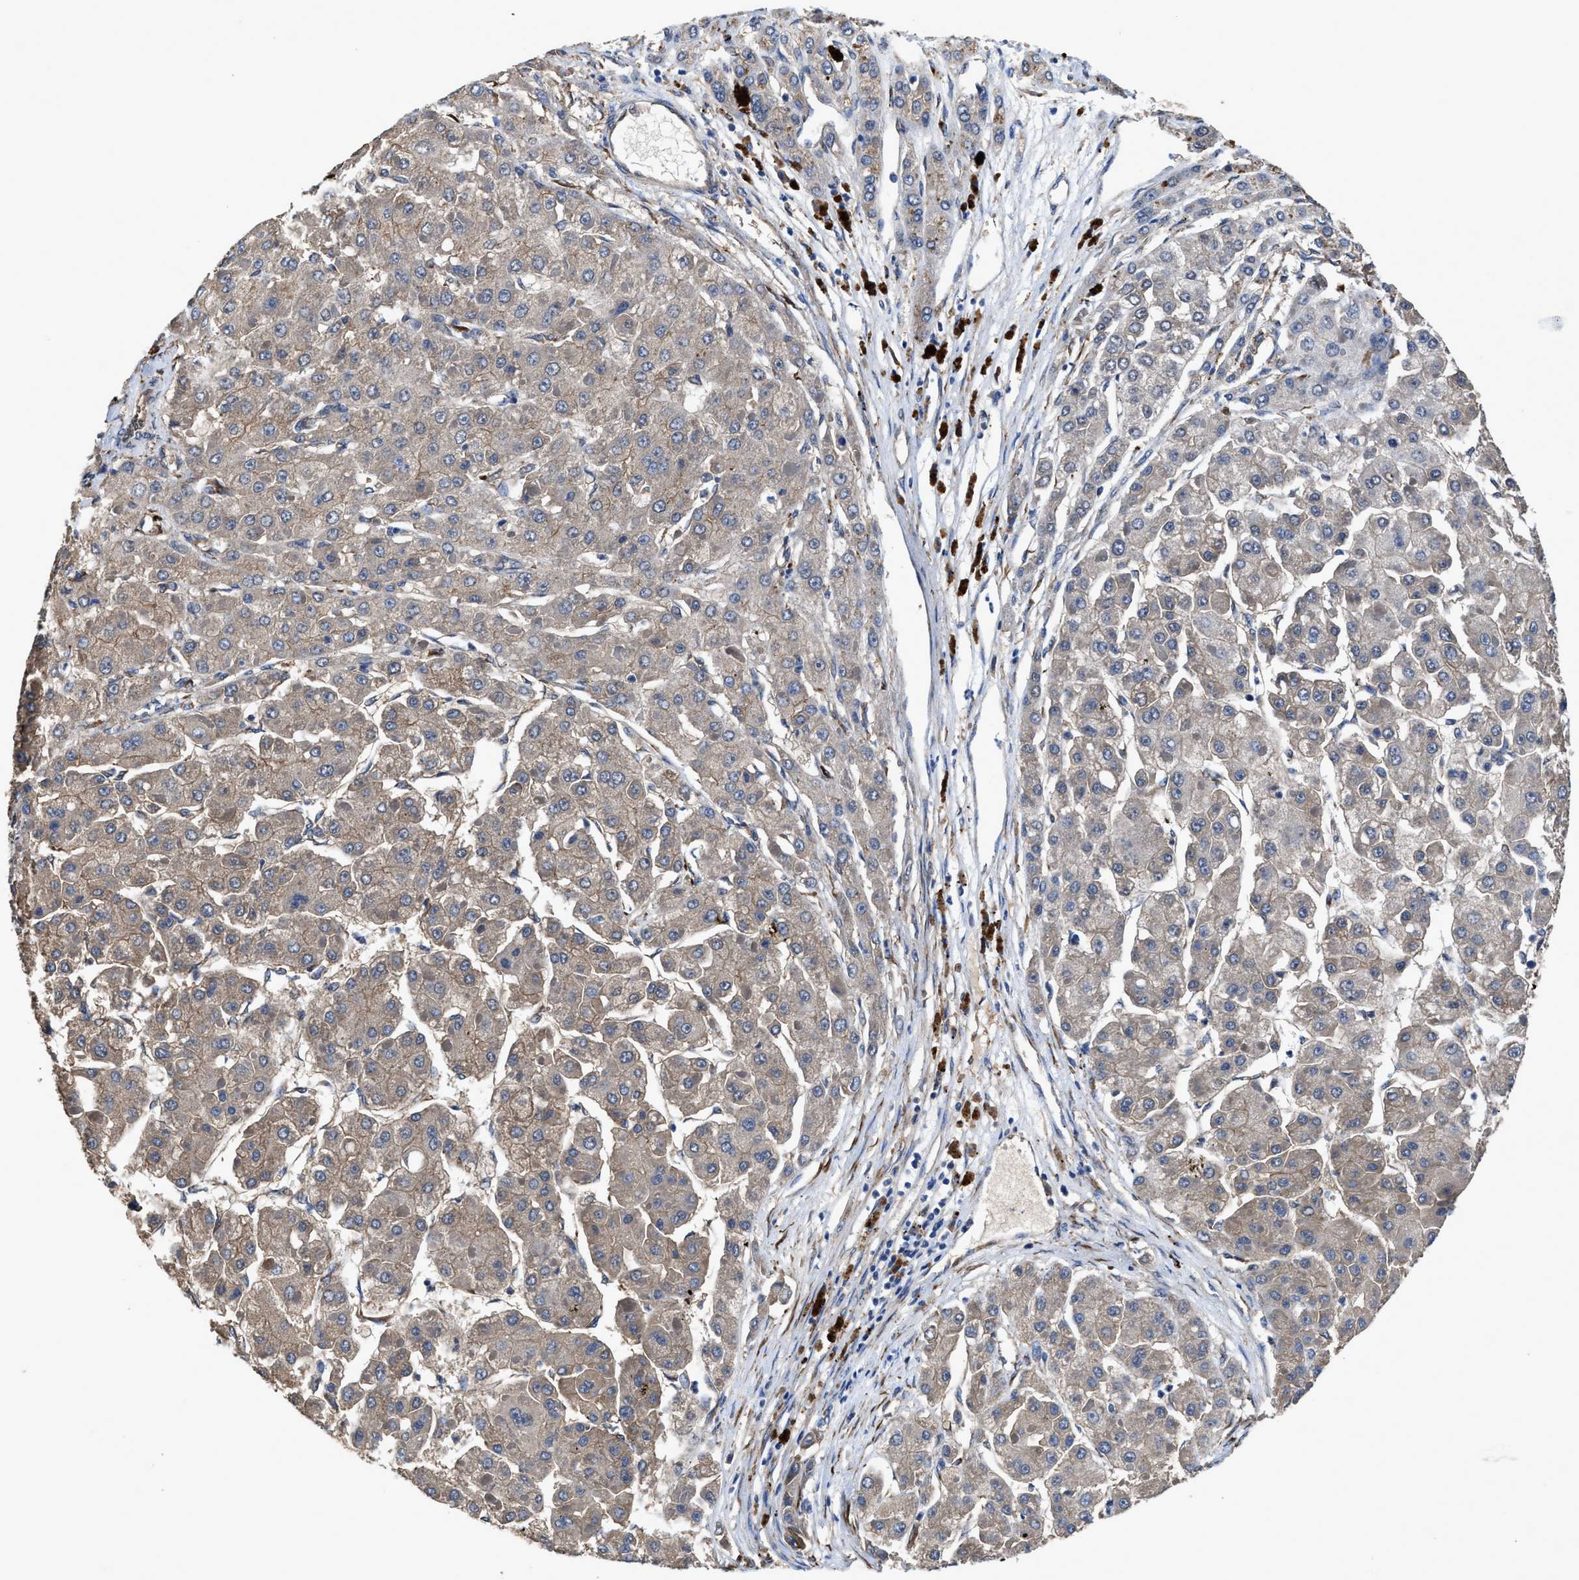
{"staining": {"intensity": "weak", "quantity": "<25%", "location": "cytoplasmic/membranous"}, "tissue": "liver cancer", "cell_type": "Tumor cells", "image_type": "cancer", "snomed": [{"axis": "morphology", "description": "Carcinoma, Hepatocellular, NOS"}, {"axis": "topography", "description": "Liver"}], "caption": "This is an immunohistochemistry (IHC) photomicrograph of human liver cancer (hepatocellular carcinoma). There is no staining in tumor cells.", "gene": "IDNK", "patient": {"sex": "female", "age": 73}}